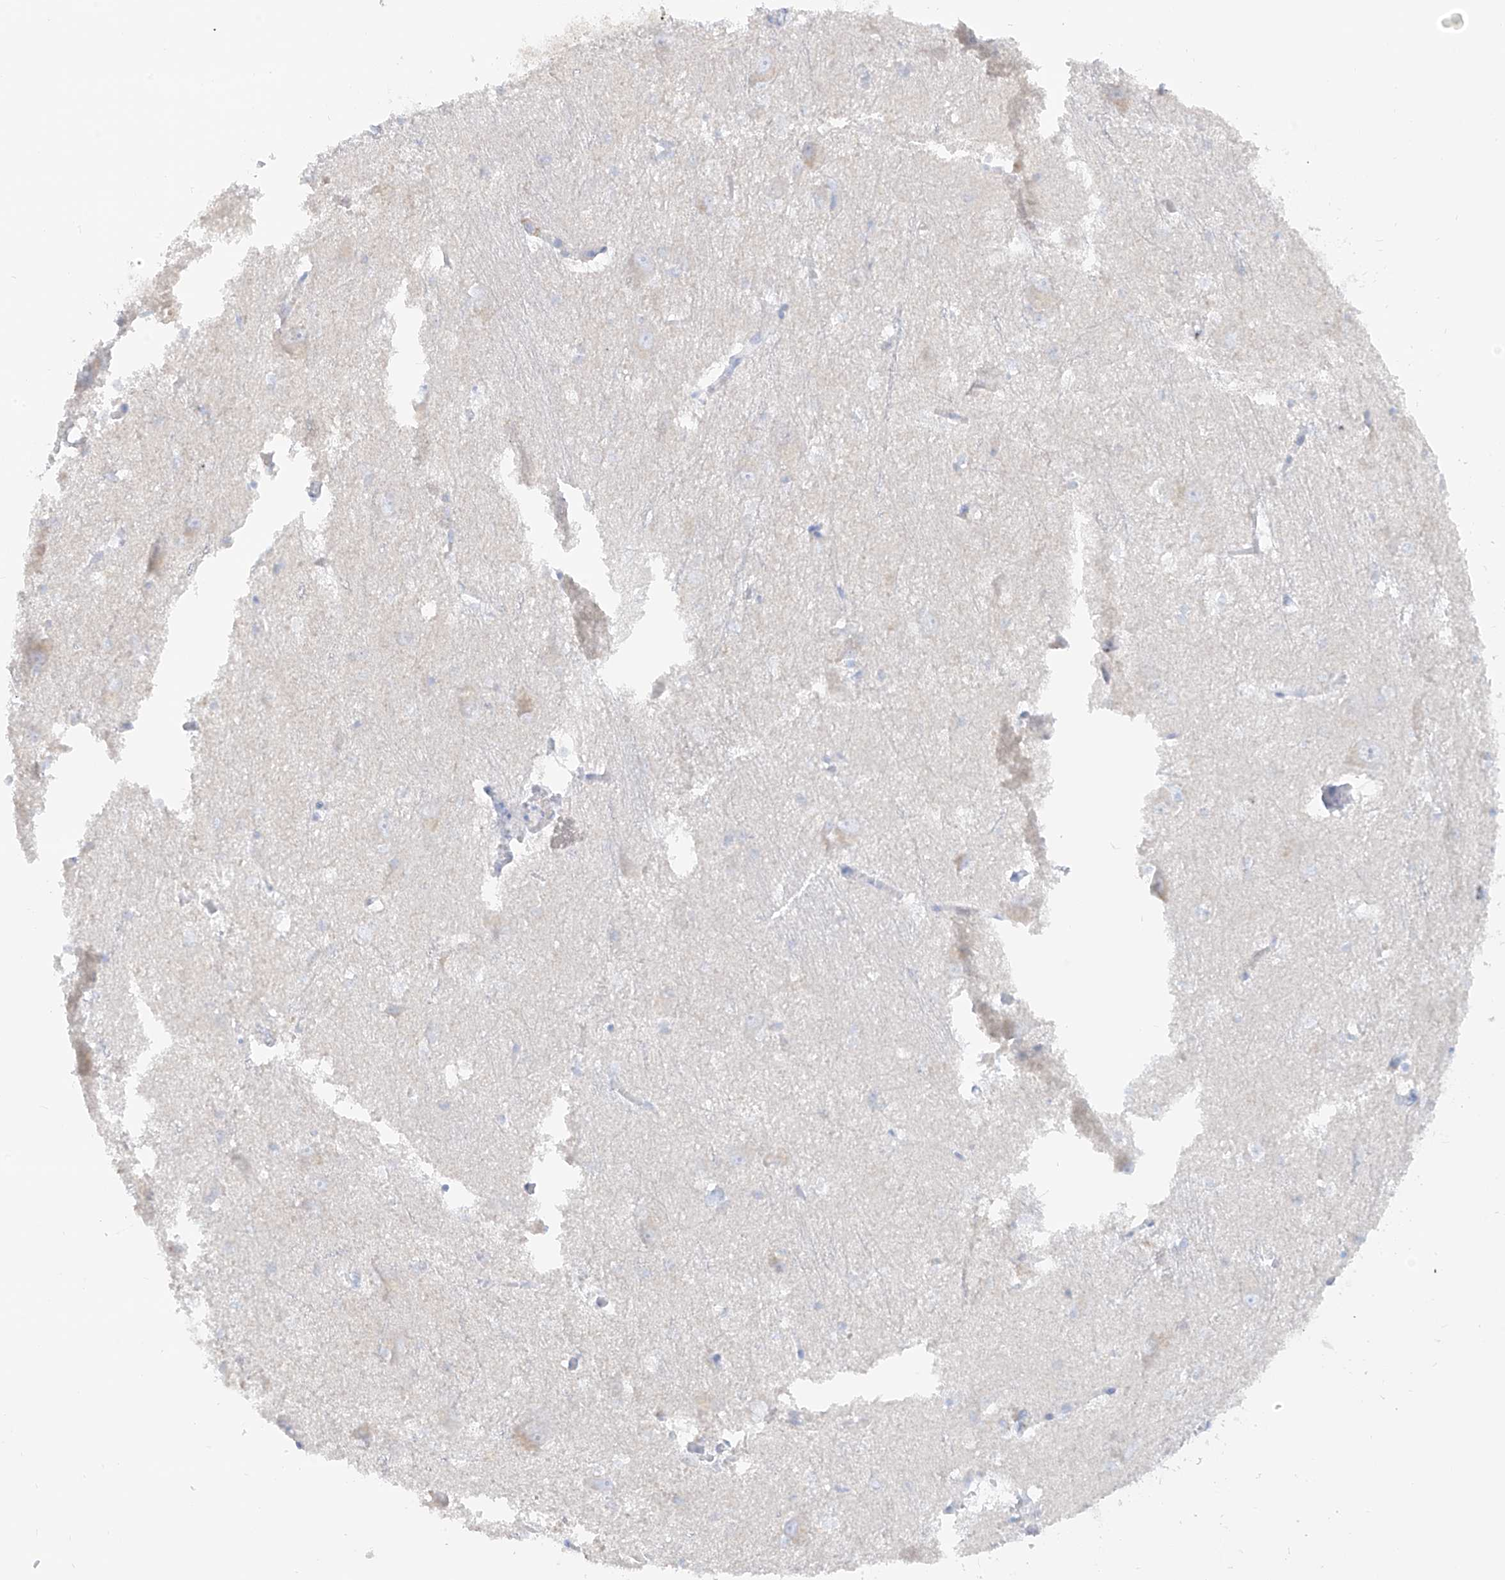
{"staining": {"intensity": "negative", "quantity": "none", "location": "none"}, "tissue": "caudate", "cell_type": "Glial cells", "image_type": "normal", "snomed": [{"axis": "morphology", "description": "Normal tissue, NOS"}, {"axis": "topography", "description": "Lateral ventricle wall"}], "caption": "Caudate stained for a protein using immunohistochemistry (IHC) exhibits no expression glial cells.", "gene": "SLC26A3", "patient": {"sex": "male", "age": 37}}